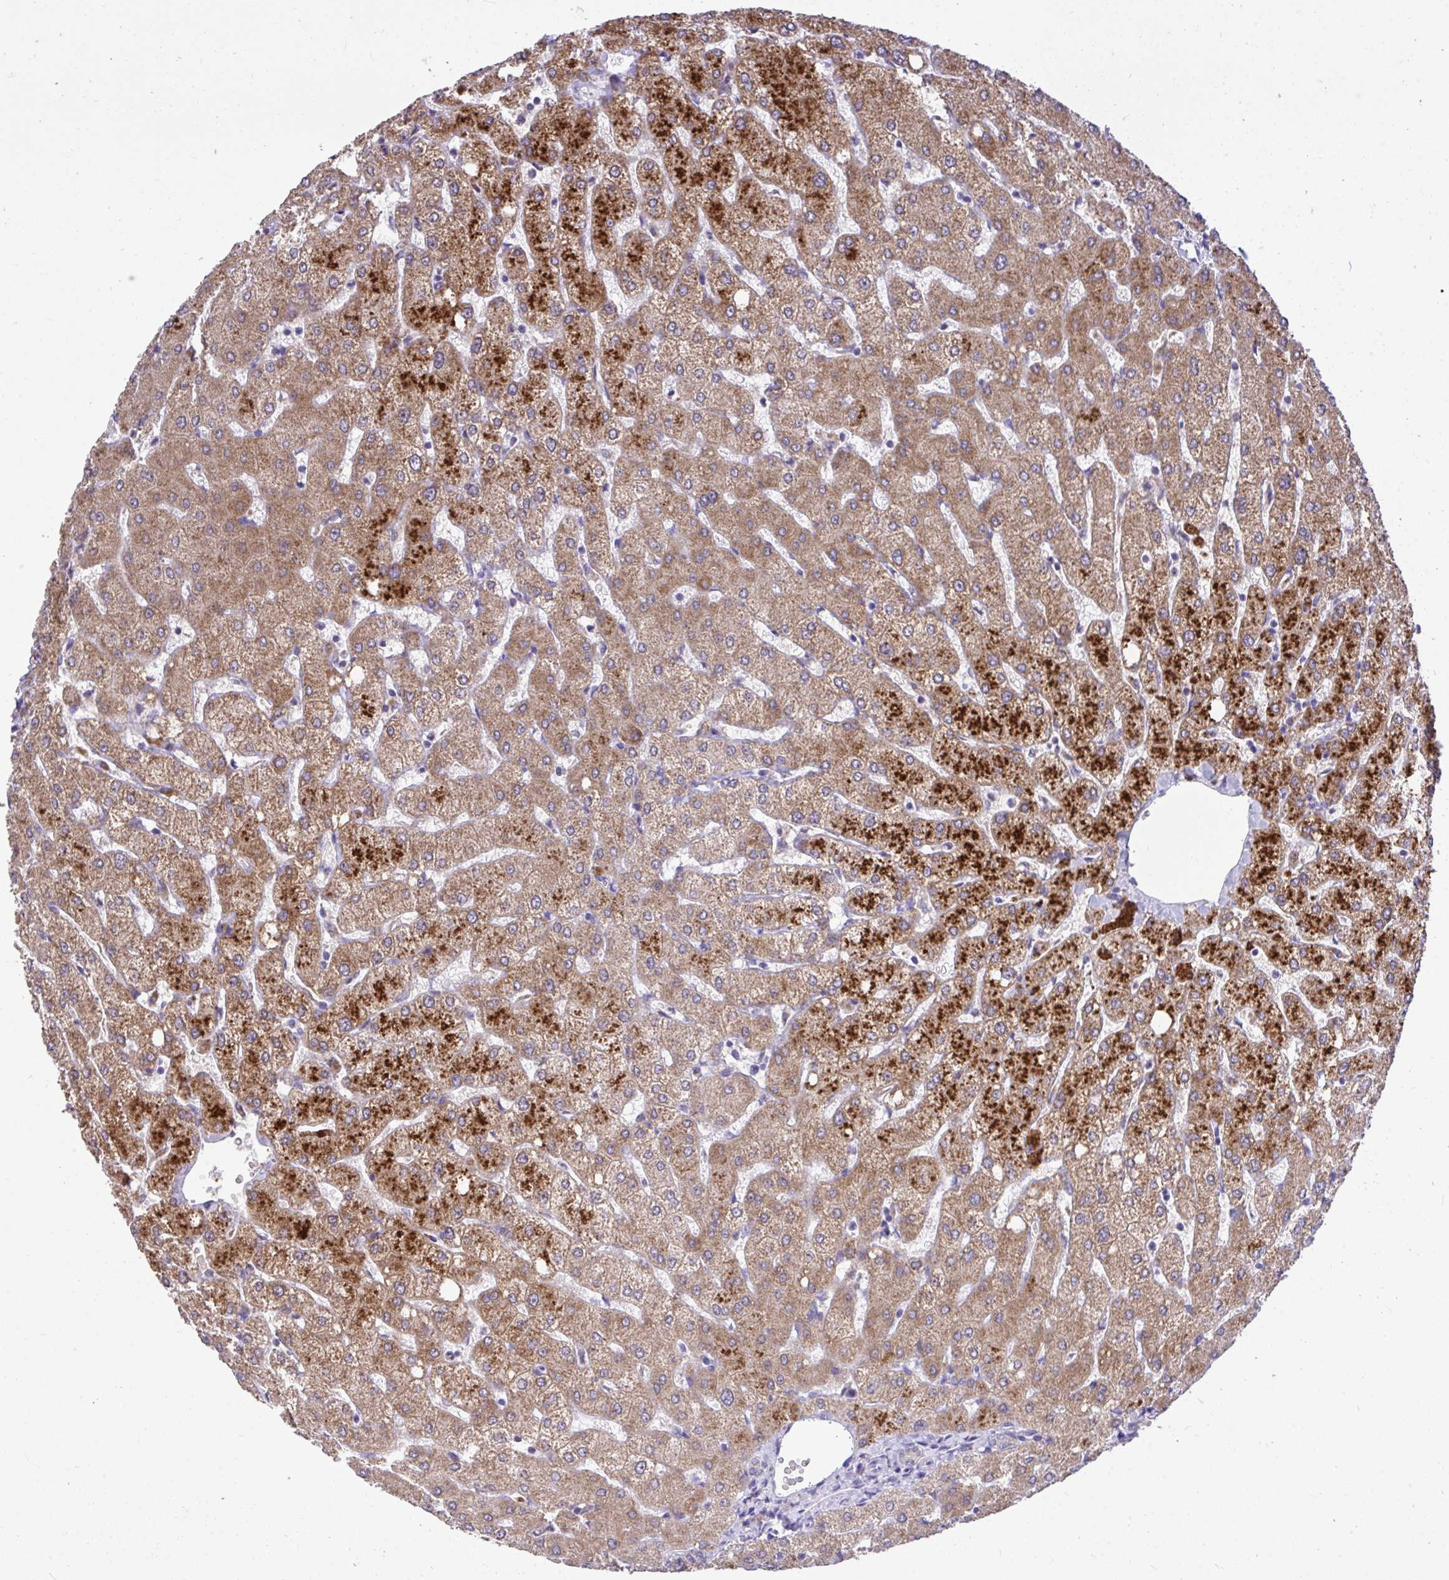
{"staining": {"intensity": "weak", "quantity": "25%-75%", "location": "cytoplasmic/membranous"}, "tissue": "liver", "cell_type": "Cholangiocytes", "image_type": "normal", "snomed": [{"axis": "morphology", "description": "Normal tissue, NOS"}, {"axis": "topography", "description": "Liver"}], "caption": "The immunohistochemical stain labels weak cytoplasmic/membranous staining in cholangiocytes of normal liver.", "gene": "MPC2", "patient": {"sex": "female", "age": 54}}